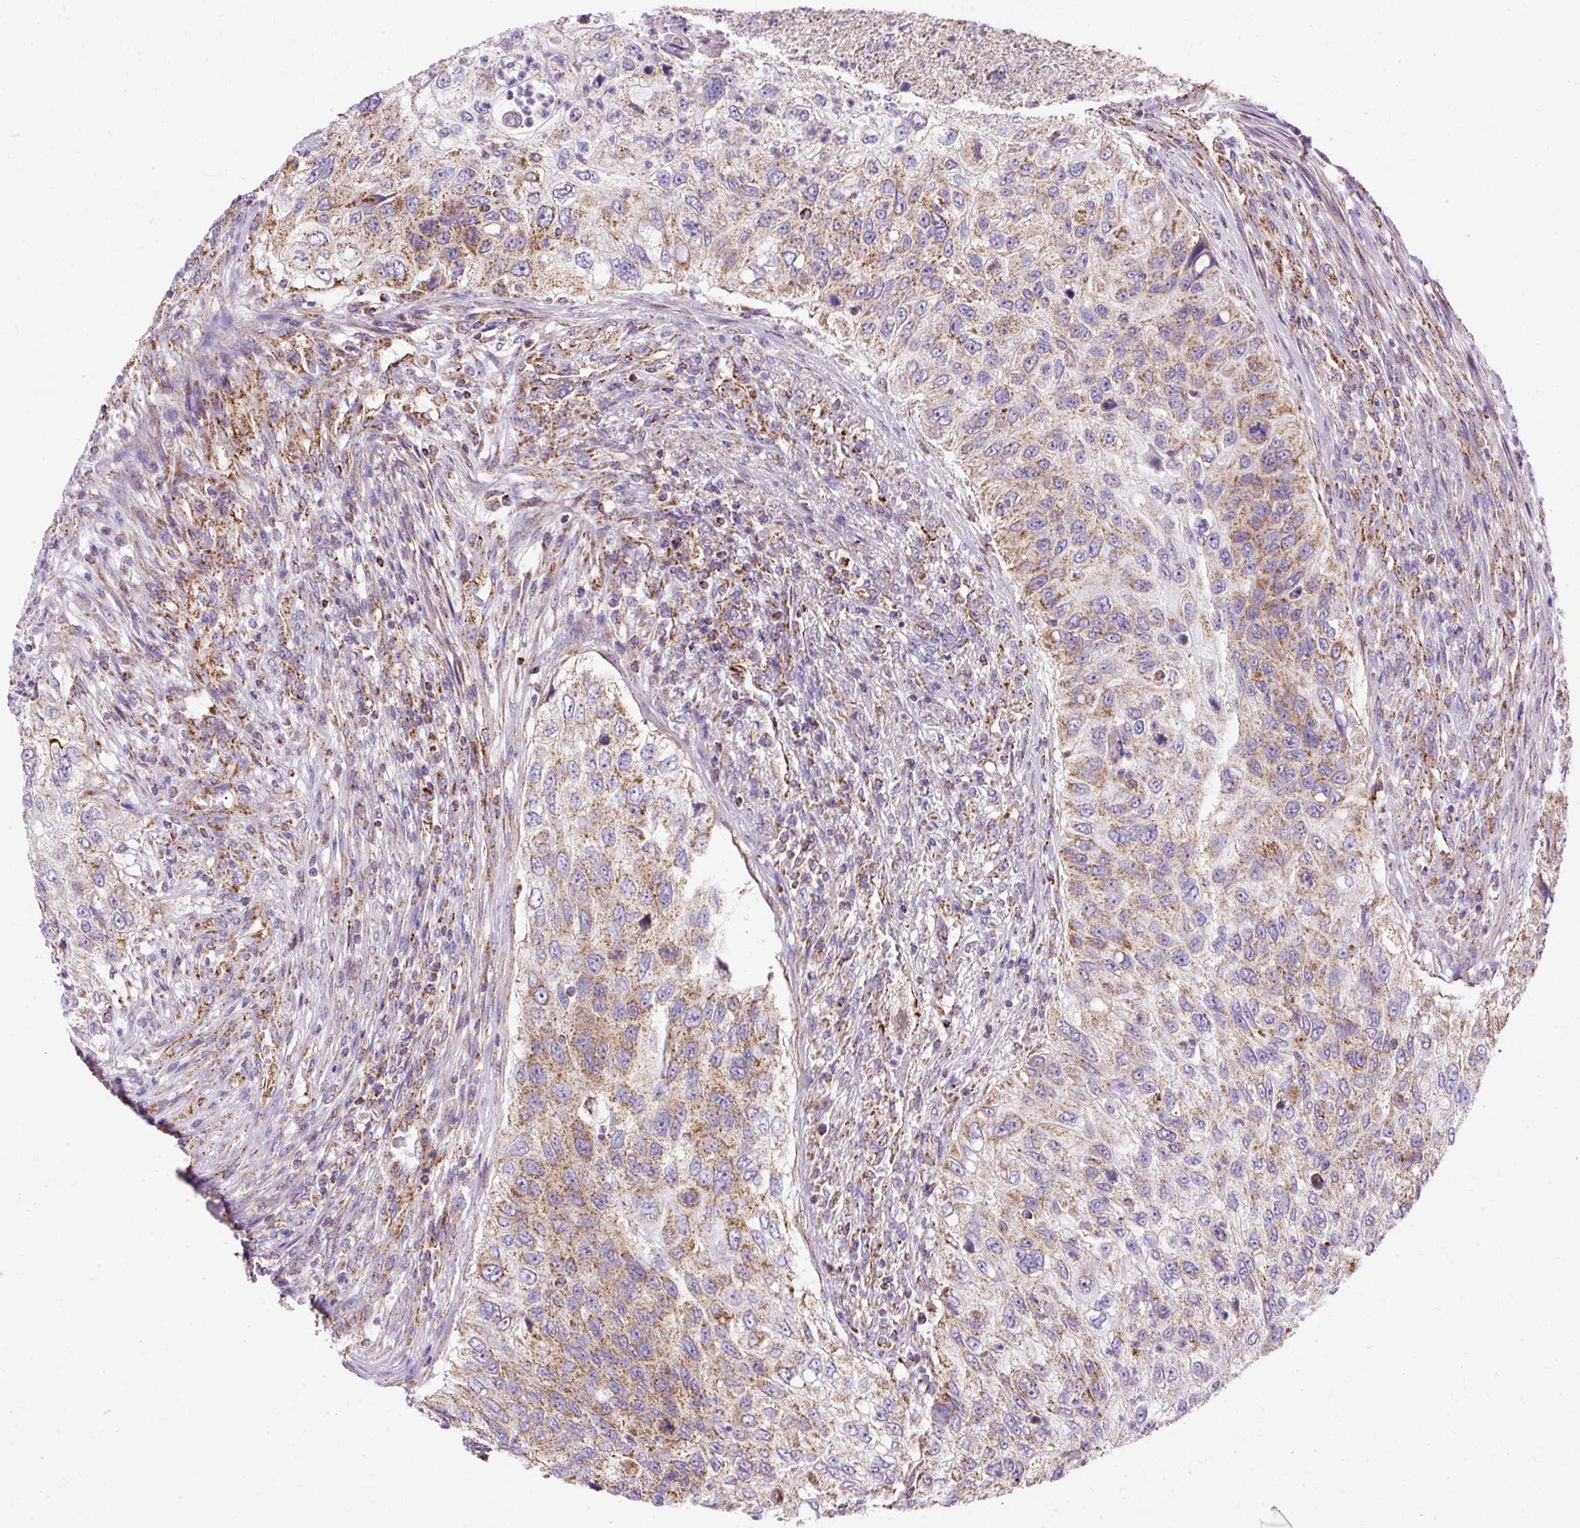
{"staining": {"intensity": "moderate", "quantity": ">75%", "location": "cytoplasmic/membranous"}, "tissue": "urothelial cancer", "cell_type": "Tumor cells", "image_type": "cancer", "snomed": [{"axis": "morphology", "description": "Urothelial carcinoma, High grade"}, {"axis": "topography", "description": "Urinary bladder"}], "caption": "This micrograph reveals urothelial cancer stained with IHC to label a protein in brown. The cytoplasmic/membranous of tumor cells show moderate positivity for the protein. Nuclei are counter-stained blue.", "gene": "CEP290", "patient": {"sex": "female", "age": 60}}